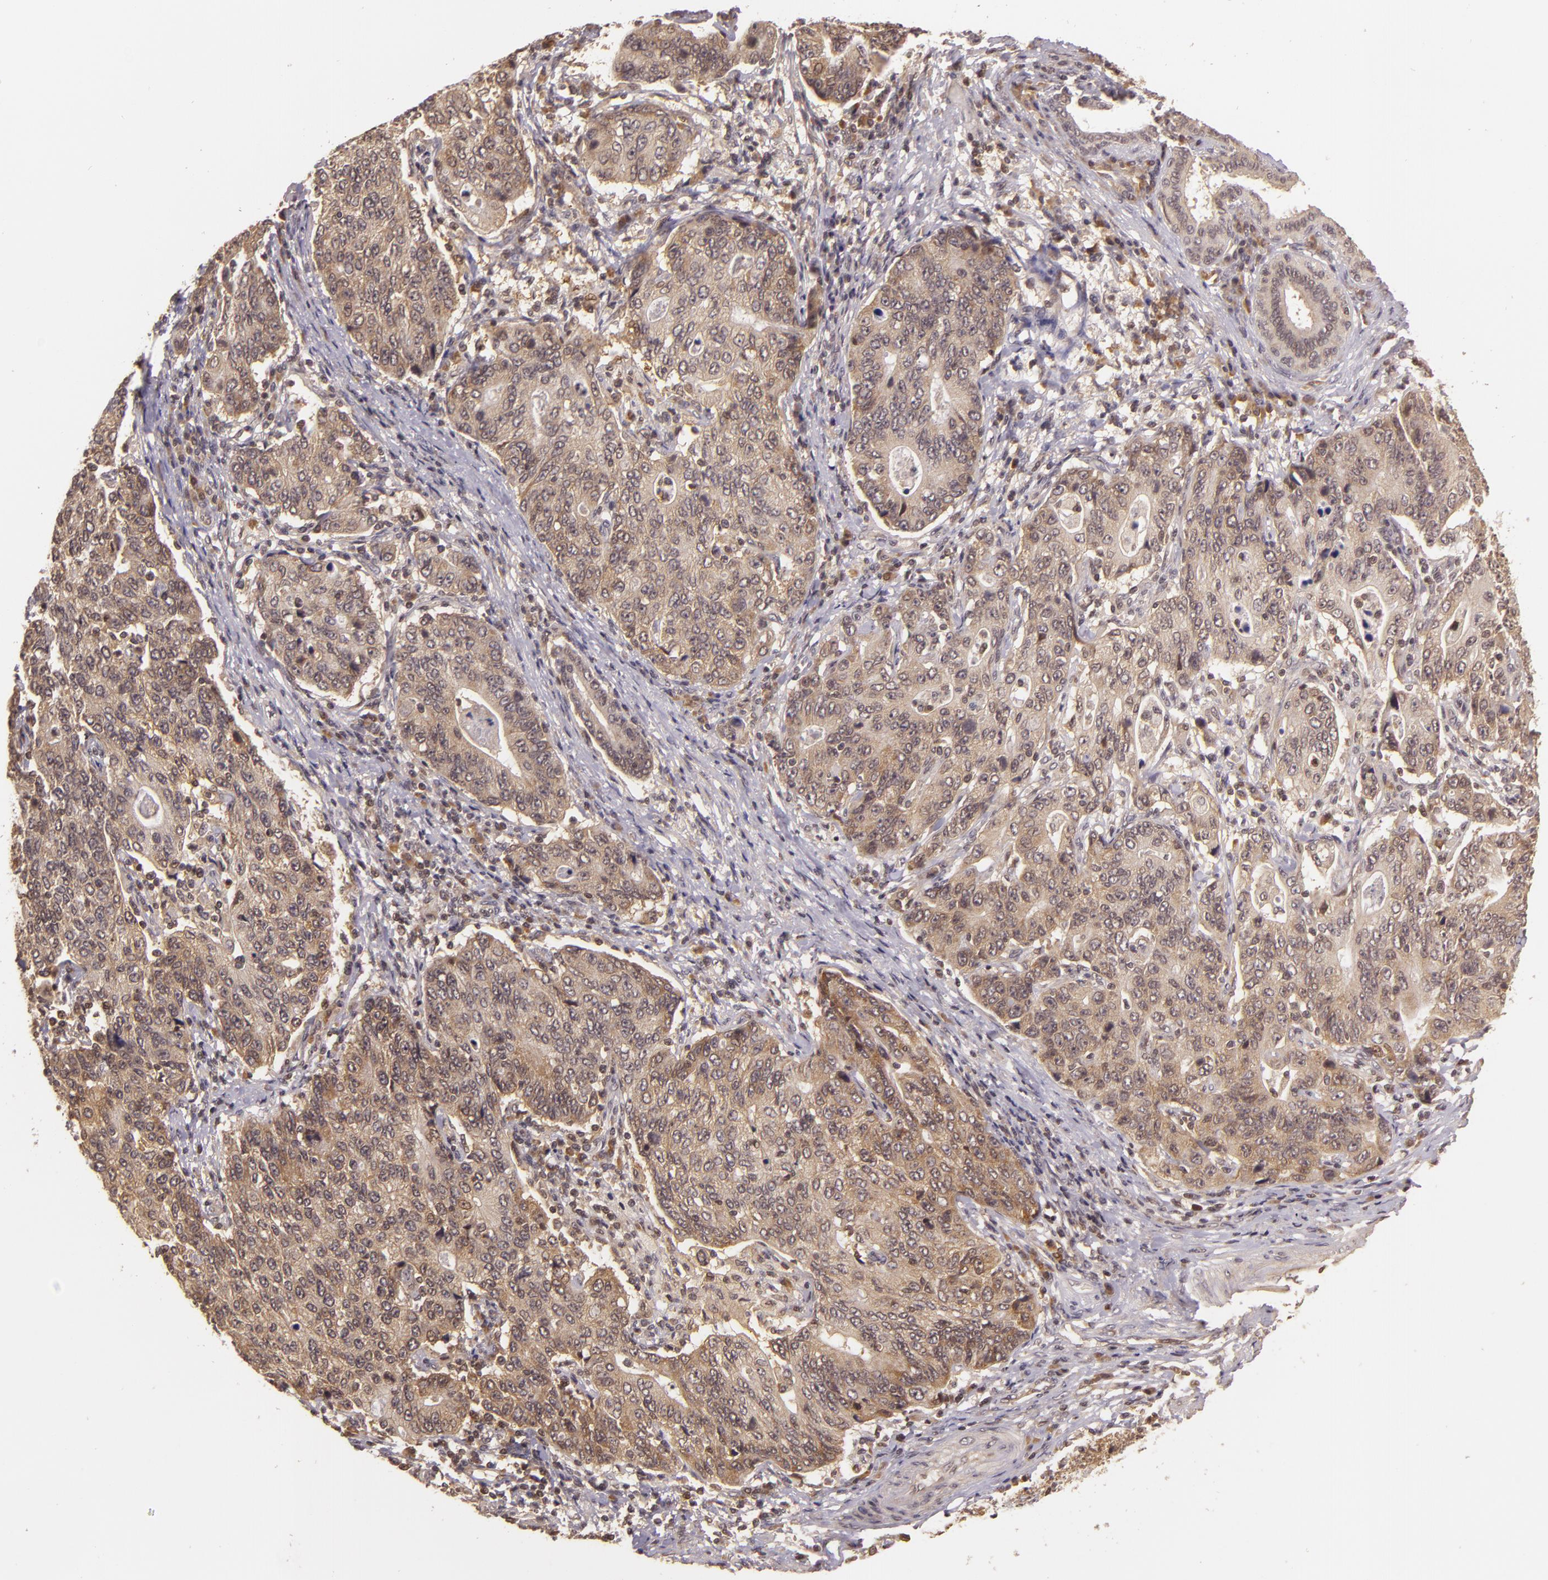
{"staining": {"intensity": "moderate", "quantity": ">75%", "location": "cytoplasmic/membranous"}, "tissue": "stomach cancer", "cell_type": "Tumor cells", "image_type": "cancer", "snomed": [{"axis": "morphology", "description": "Adenocarcinoma, NOS"}, {"axis": "topography", "description": "Esophagus"}, {"axis": "topography", "description": "Stomach"}], "caption": "Tumor cells show moderate cytoplasmic/membranous expression in approximately >75% of cells in stomach cancer (adenocarcinoma).", "gene": "TXNRD2", "patient": {"sex": "male", "age": 74}}